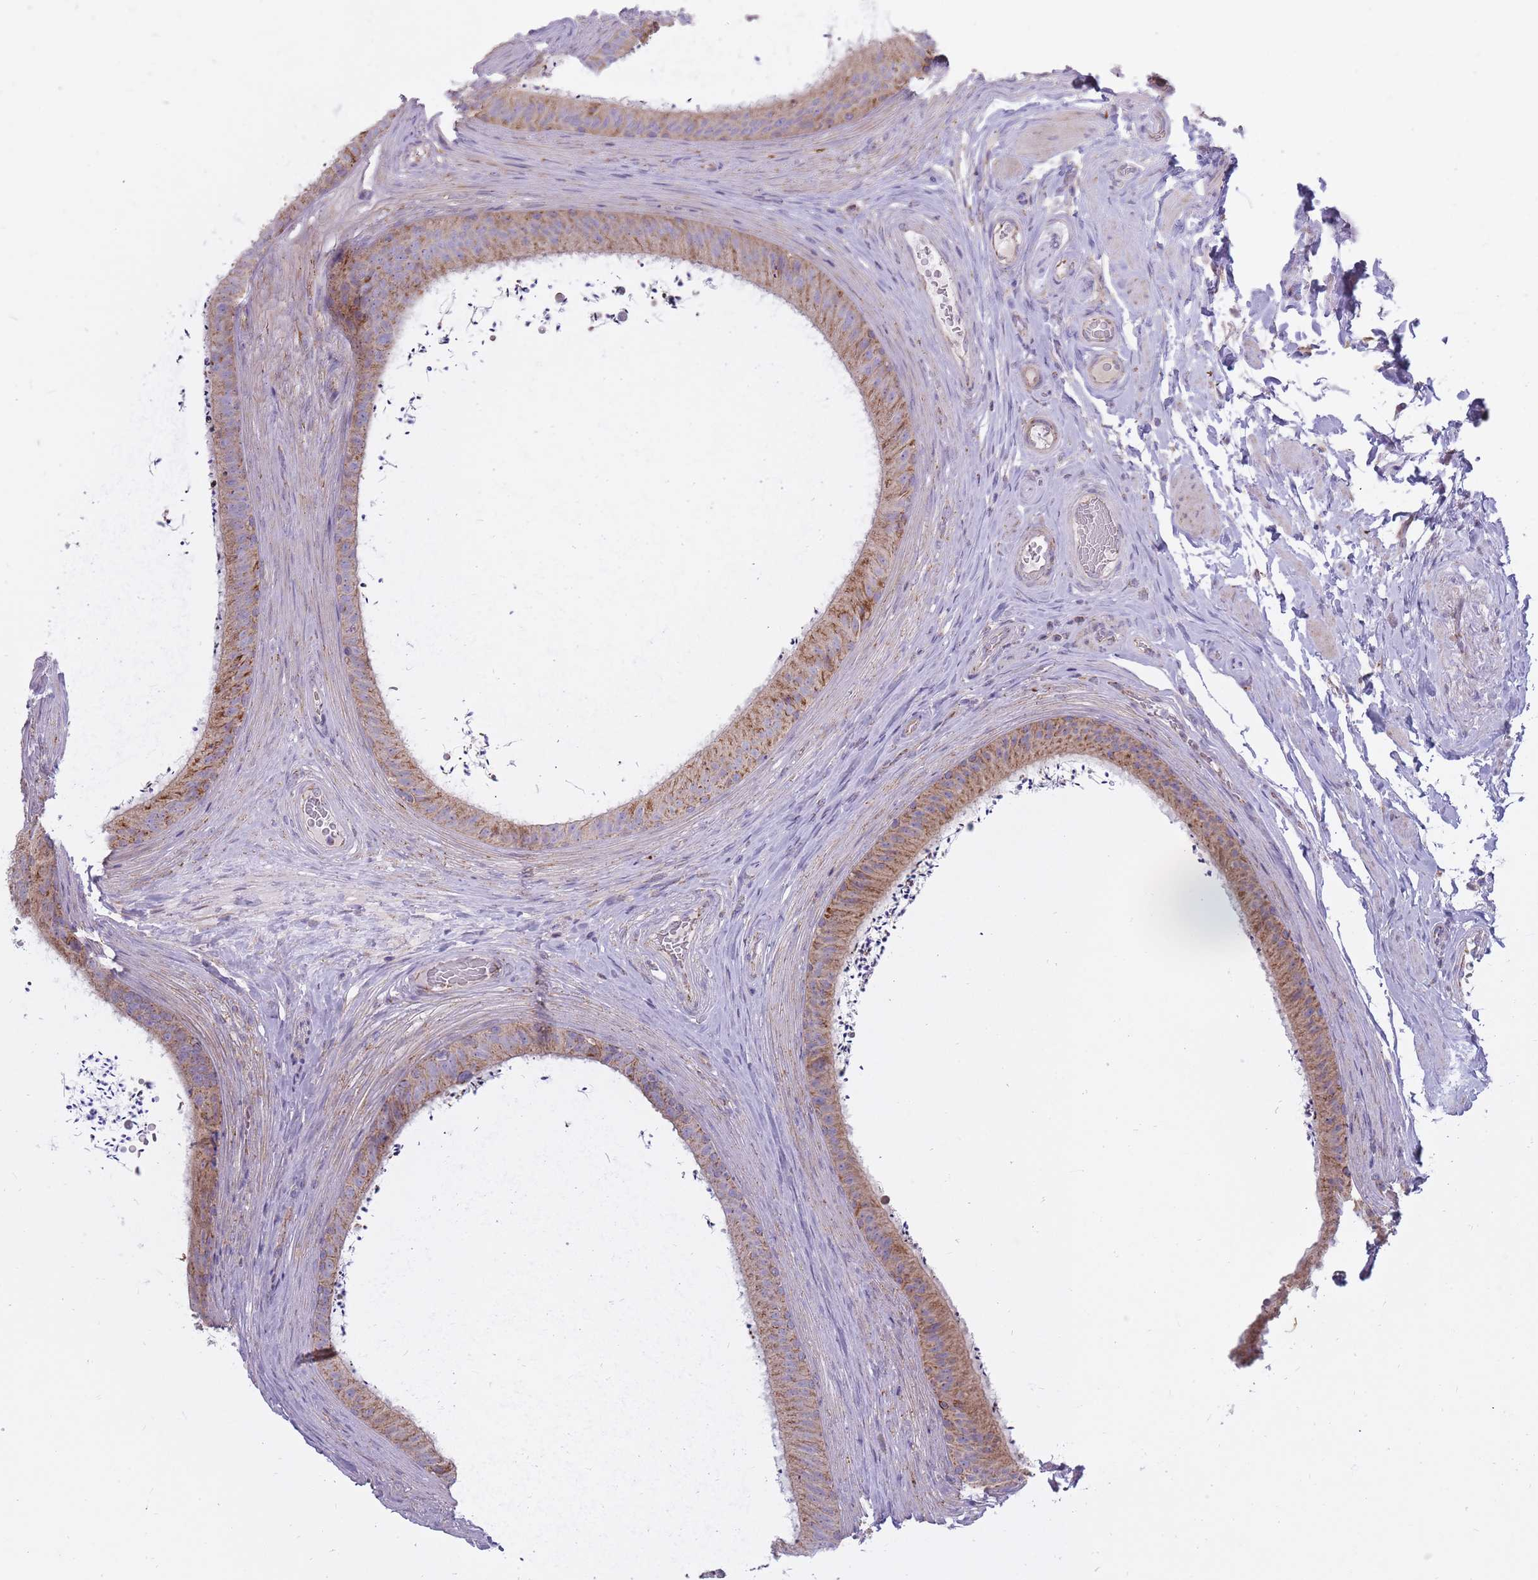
{"staining": {"intensity": "moderate", "quantity": ">75%", "location": "cytoplasmic/membranous"}, "tissue": "epididymis", "cell_type": "Glandular cells", "image_type": "normal", "snomed": [{"axis": "morphology", "description": "Normal tissue, NOS"}, {"axis": "topography", "description": "Testis"}, {"axis": "topography", "description": "Epididymis"}], "caption": "Protein analysis of normal epididymis shows moderate cytoplasmic/membranous expression in approximately >75% of glandular cells.", "gene": "ALKBH4", "patient": {"sex": "male", "age": 41}}